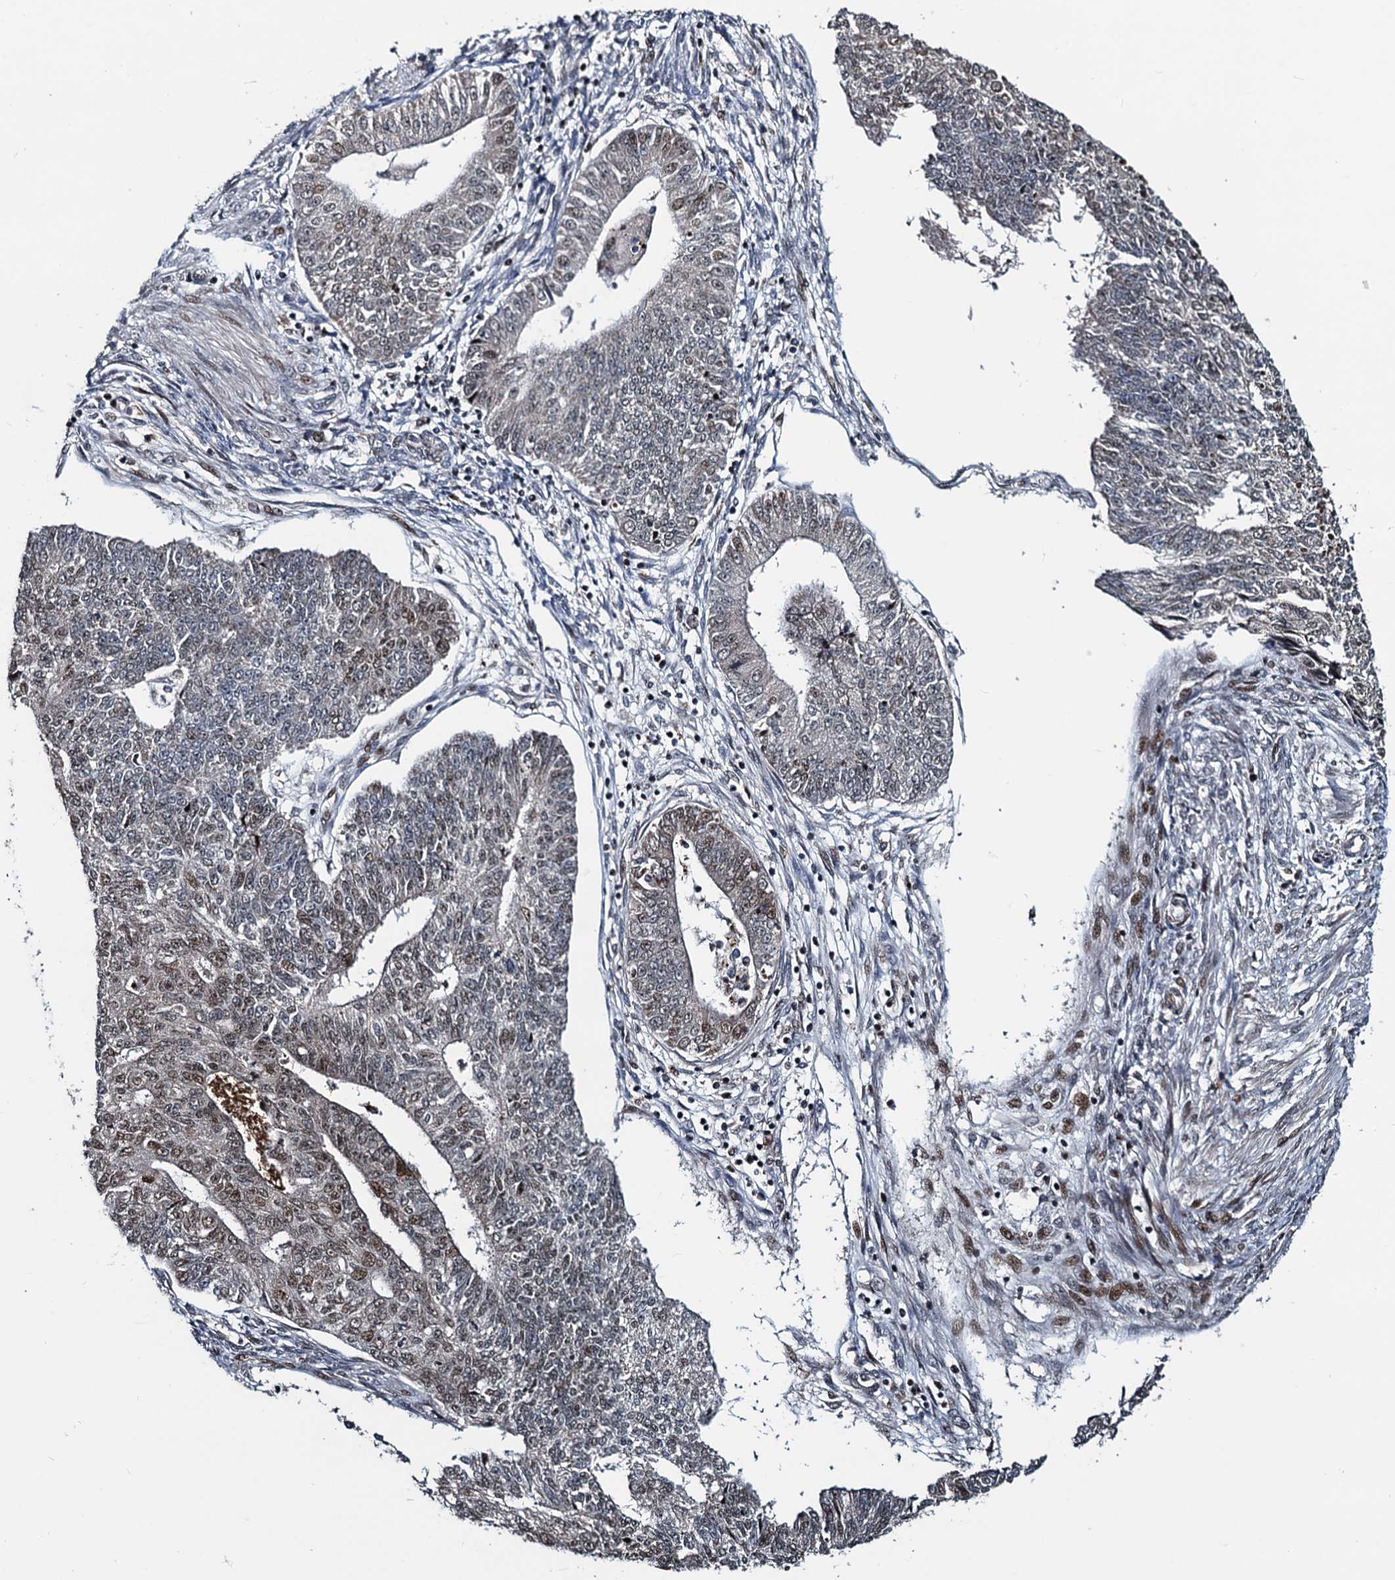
{"staining": {"intensity": "moderate", "quantity": "<25%", "location": "nuclear"}, "tissue": "endometrial cancer", "cell_type": "Tumor cells", "image_type": "cancer", "snomed": [{"axis": "morphology", "description": "Adenocarcinoma, NOS"}, {"axis": "topography", "description": "Endometrium"}], "caption": "Immunohistochemistry (IHC) histopathology image of neoplastic tissue: endometrial adenocarcinoma stained using IHC demonstrates low levels of moderate protein expression localized specifically in the nuclear of tumor cells, appearing as a nuclear brown color.", "gene": "ATOSA", "patient": {"sex": "female", "age": 32}}